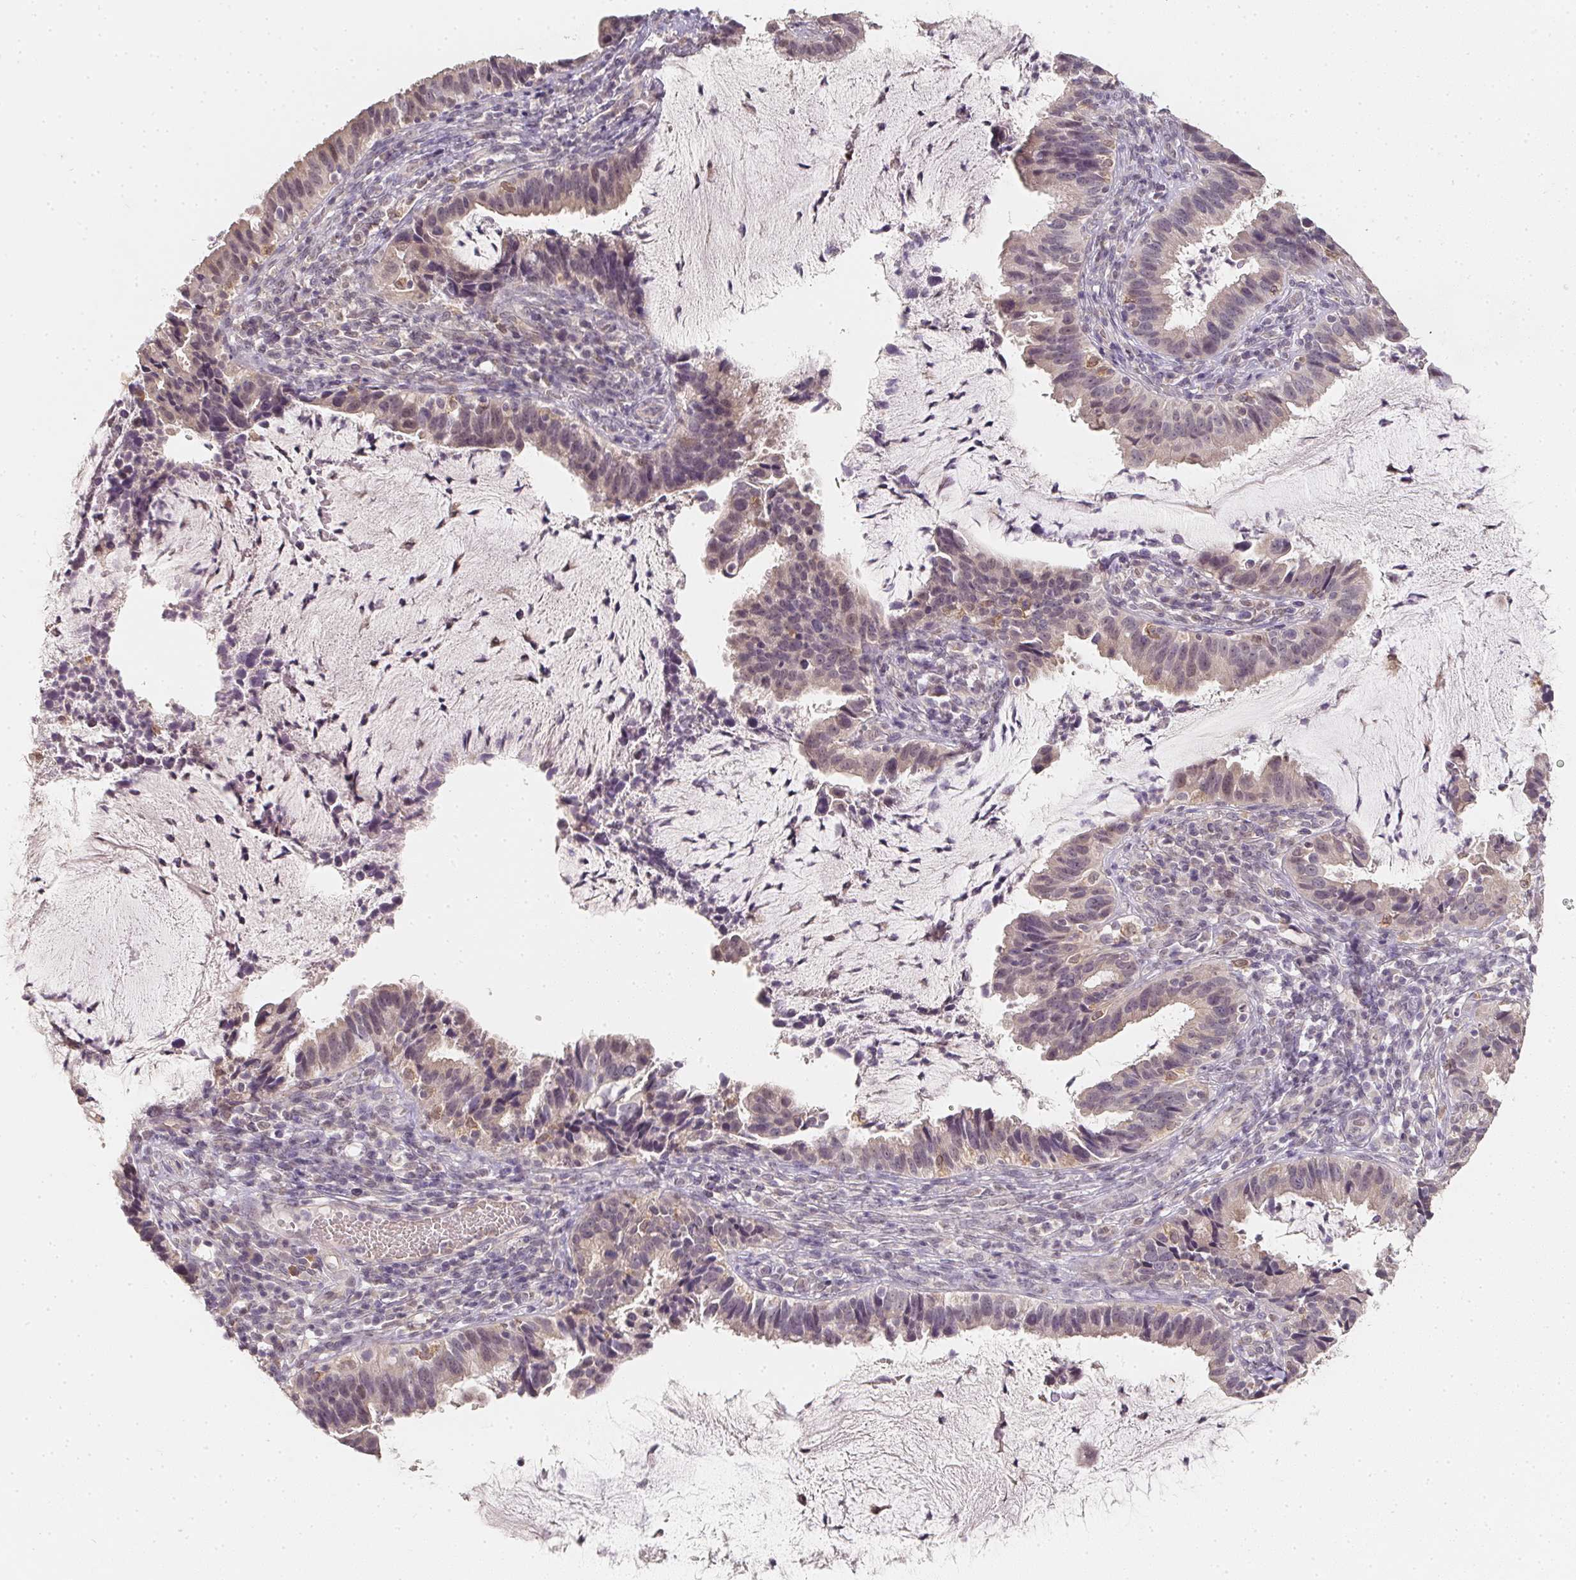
{"staining": {"intensity": "weak", "quantity": "25%-75%", "location": "cytoplasmic/membranous,nuclear"}, "tissue": "cervical cancer", "cell_type": "Tumor cells", "image_type": "cancer", "snomed": [{"axis": "morphology", "description": "Adenocarcinoma, NOS"}, {"axis": "topography", "description": "Cervix"}], "caption": "Immunohistochemistry (IHC) micrograph of neoplastic tissue: cervical cancer (adenocarcinoma) stained using immunohistochemistry reveals low levels of weak protein expression localized specifically in the cytoplasmic/membranous and nuclear of tumor cells, appearing as a cytoplasmic/membranous and nuclear brown color.", "gene": "SOAT1", "patient": {"sex": "female", "age": 34}}